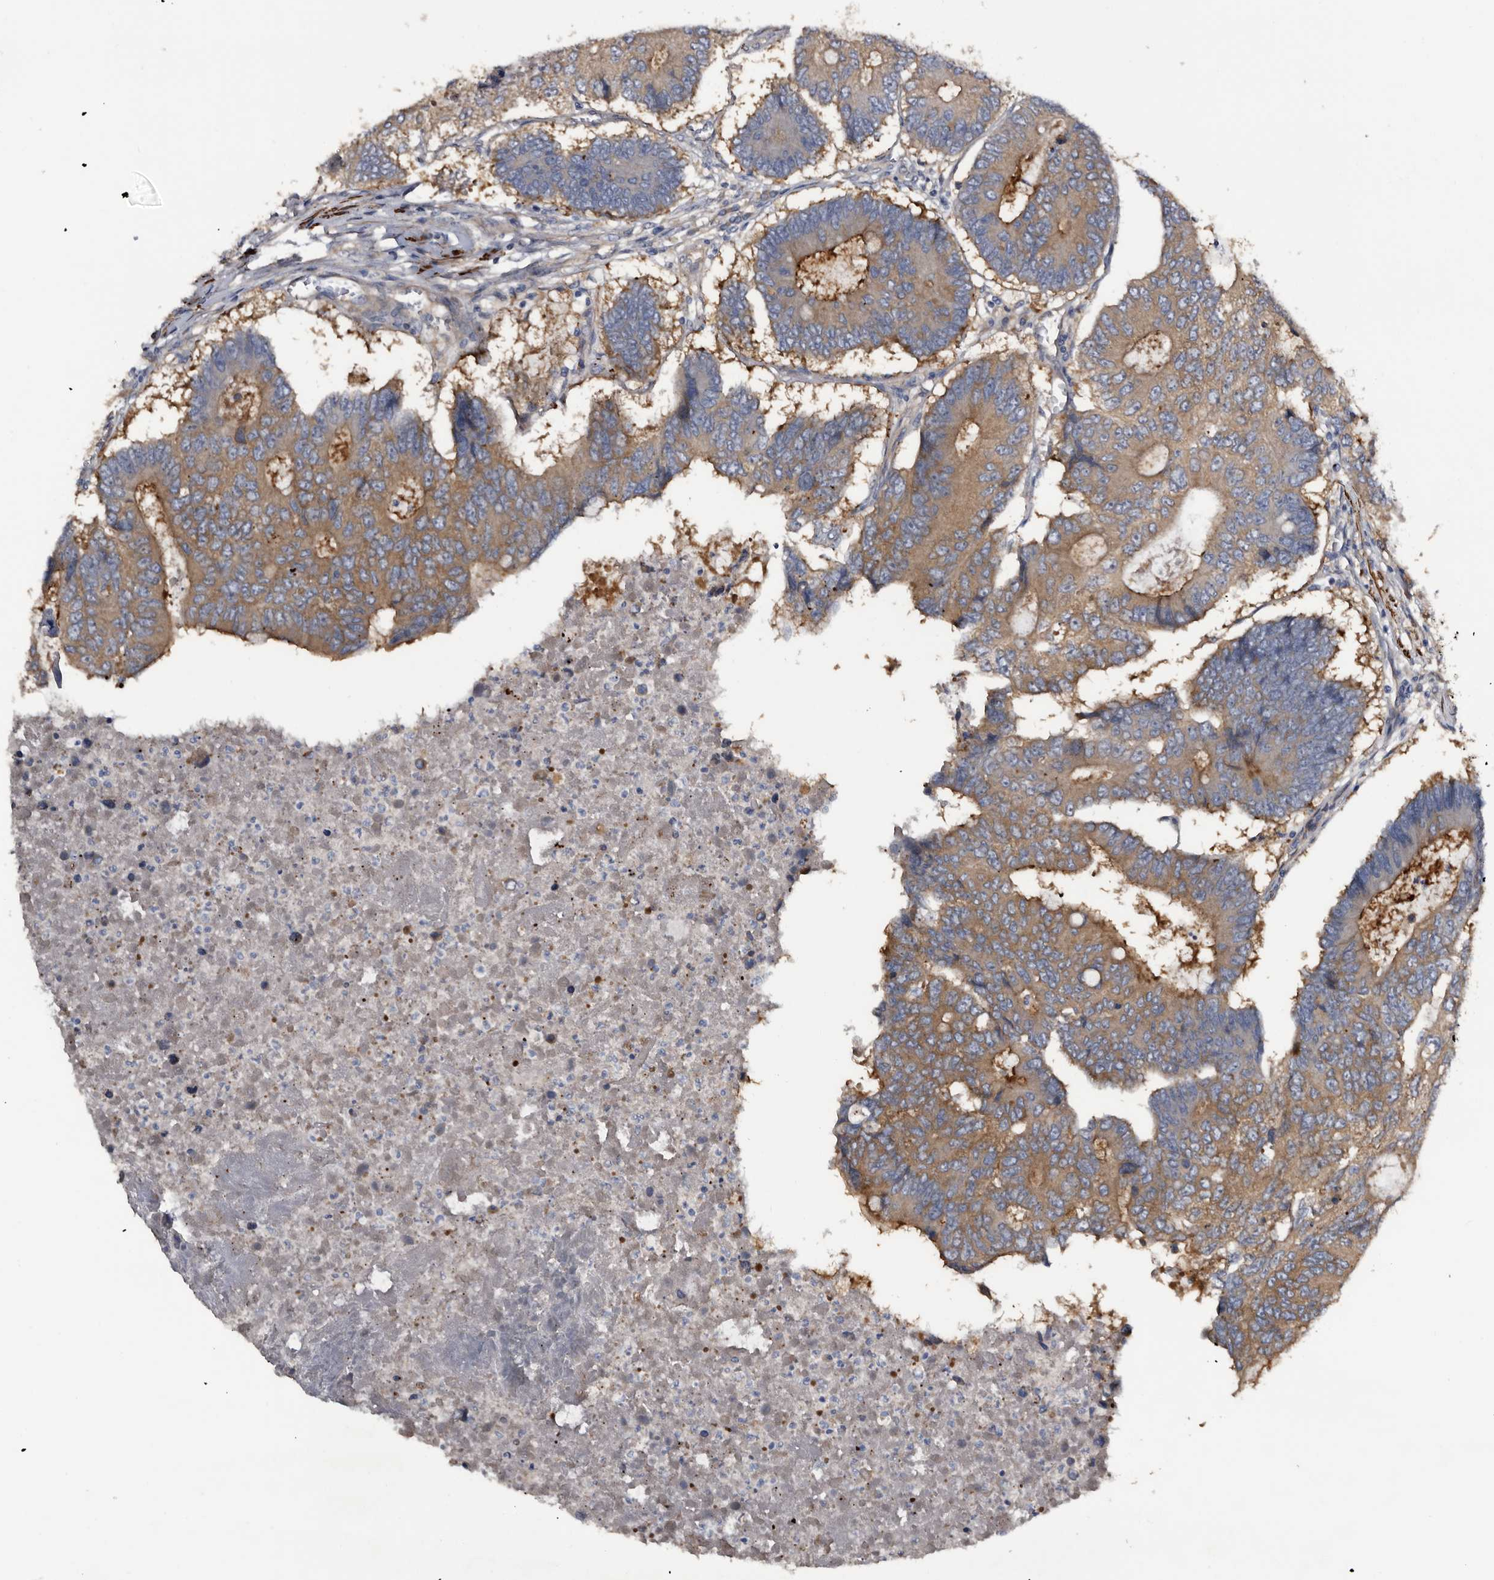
{"staining": {"intensity": "moderate", "quantity": ">75%", "location": "cytoplasmic/membranous"}, "tissue": "colorectal cancer", "cell_type": "Tumor cells", "image_type": "cancer", "snomed": [{"axis": "morphology", "description": "Adenocarcinoma, NOS"}, {"axis": "topography", "description": "Colon"}], "caption": "A histopathology image of human colorectal adenocarcinoma stained for a protein shows moderate cytoplasmic/membranous brown staining in tumor cells.", "gene": "IARS1", "patient": {"sex": "male", "age": 87}}